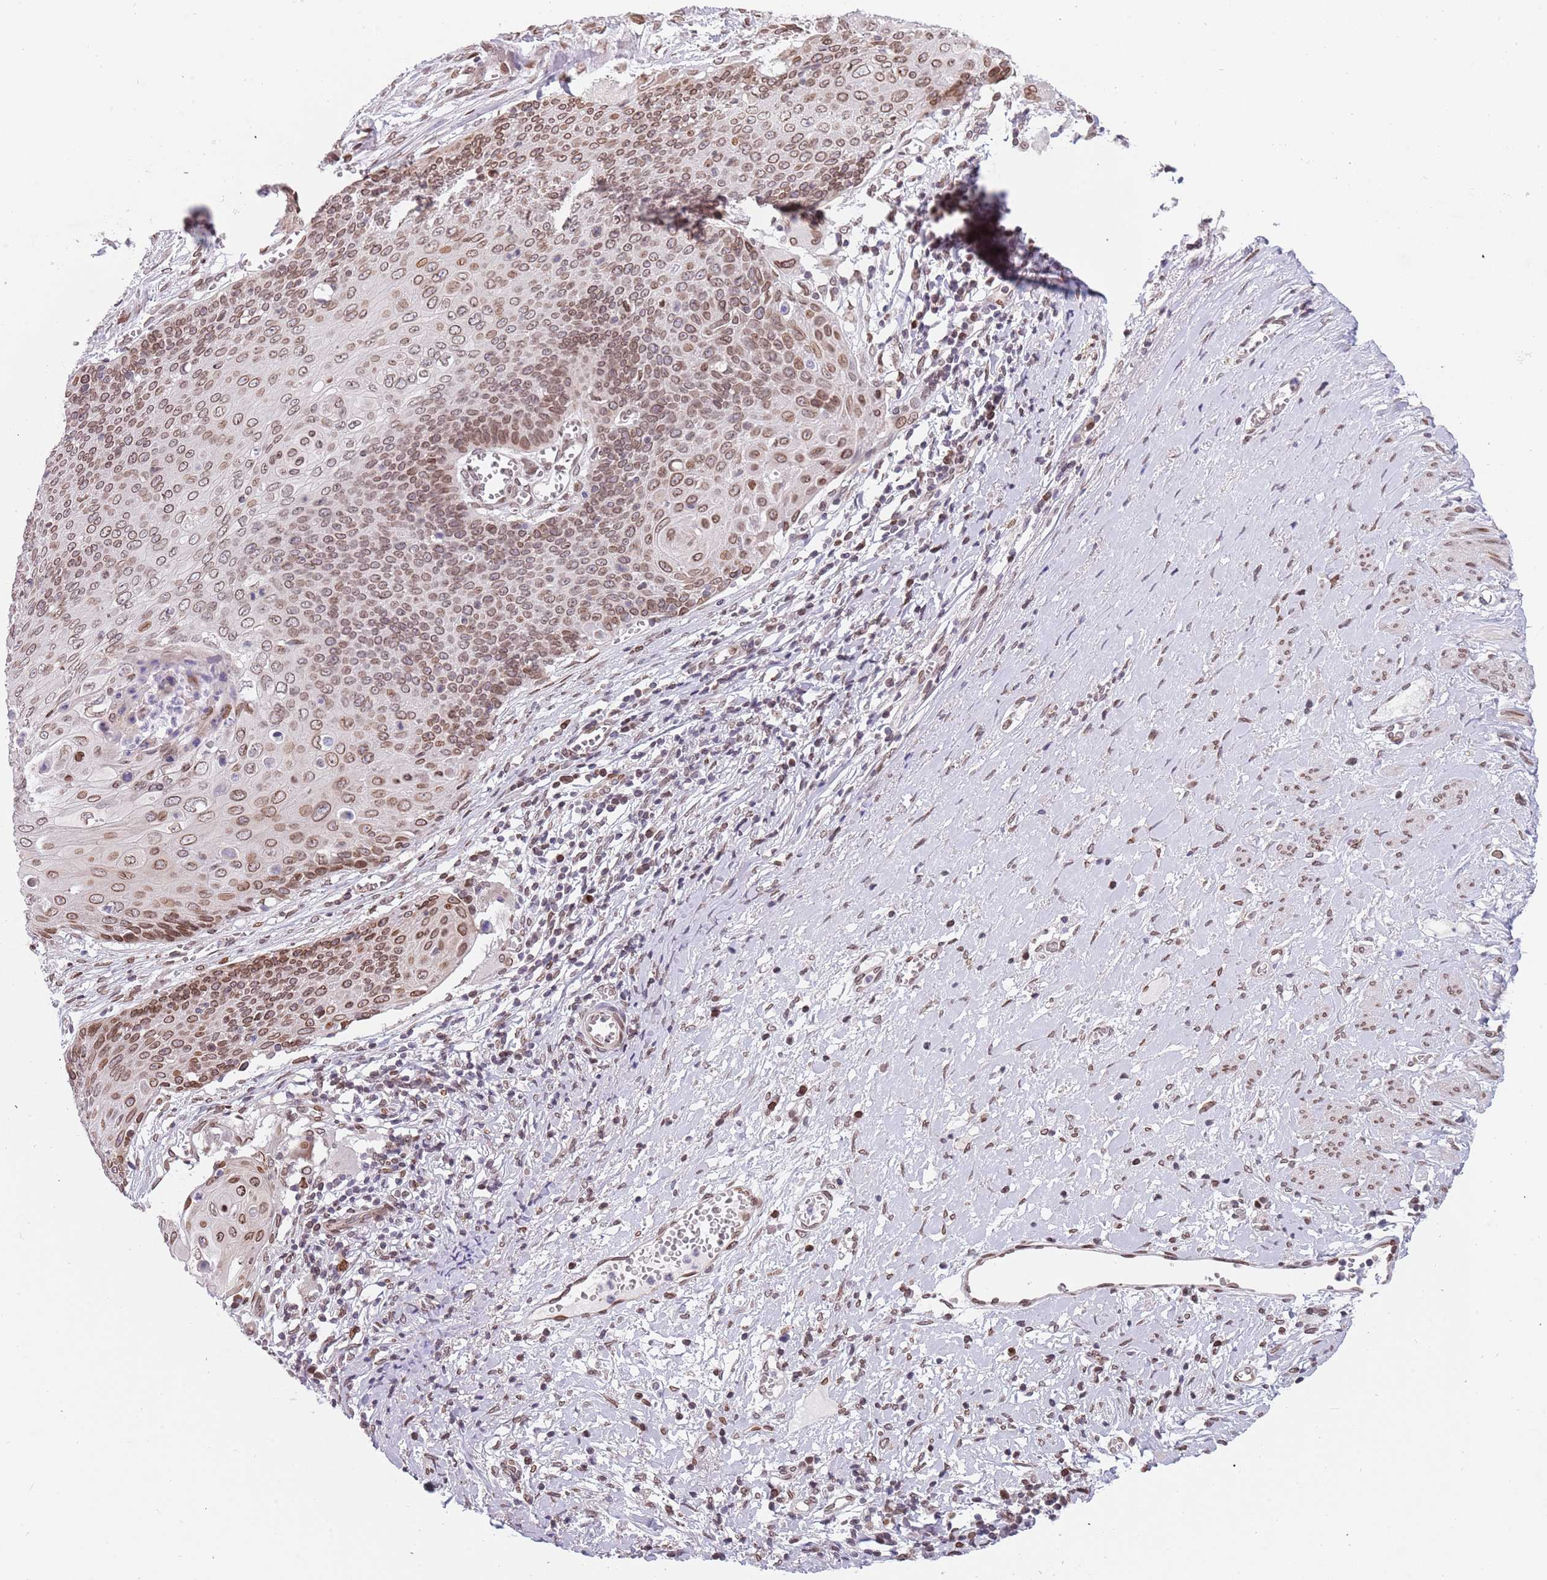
{"staining": {"intensity": "moderate", "quantity": ">75%", "location": "cytoplasmic/membranous,nuclear"}, "tissue": "cervical cancer", "cell_type": "Tumor cells", "image_type": "cancer", "snomed": [{"axis": "morphology", "description": "Squamous cell carcinoma, NOS"}, {"axis": "topography", "description": "Cervix"}], "caption": "IHC of squamous cell carcinoma (cervical) shows medium levels of moderate cytoplasmic/membranous and nuclear positivity in approximately >75% of tumor cells. (IHC, brightfield microscopy, high magnification).", "gene": "KLHDC2", "patient": {"sex": "female", "age": 39}}